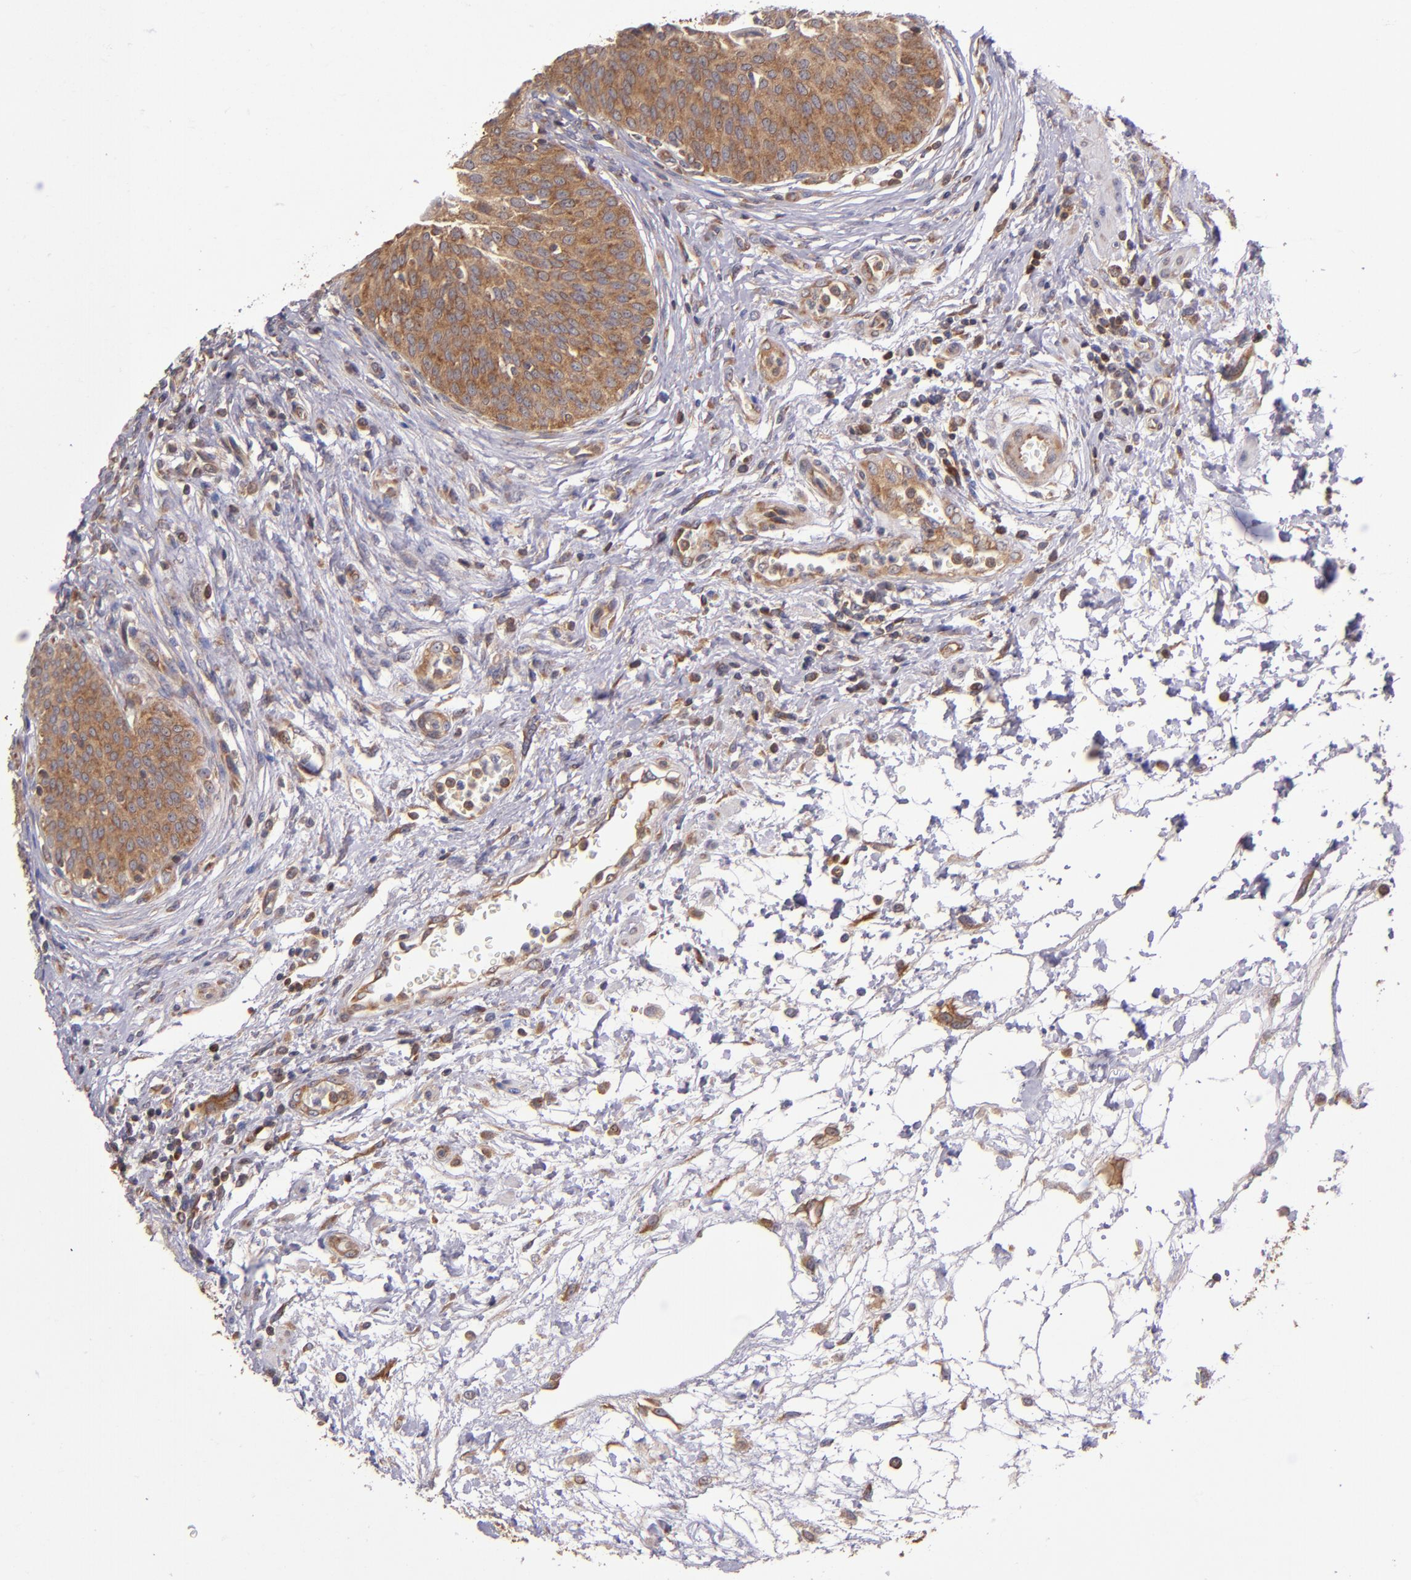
{"staining": {"intensity": "moderate", "quantity": ">75%", "location": "cytoplasmic/membranous"}, "tissue": "urinary bladder", "cell_type": "Urothelial cells", "image_type": "normal", "snomed": [{"axis": "morphology", "description": "Normal tissue, NOS"}, {"axis": "topography", "description": "Smooth muscle"}, {"axis": "topography", "description": "Urinary bladder"}], "caption": "Immunohistochemical staining of benign human urinary bladder exhibits medium levels of moderate cytoplasmic/membranous staining in about >75% of urothelial cells.", "gene": "EIF4ENIF1", "patient": {"sex": "male", "age": 35}}